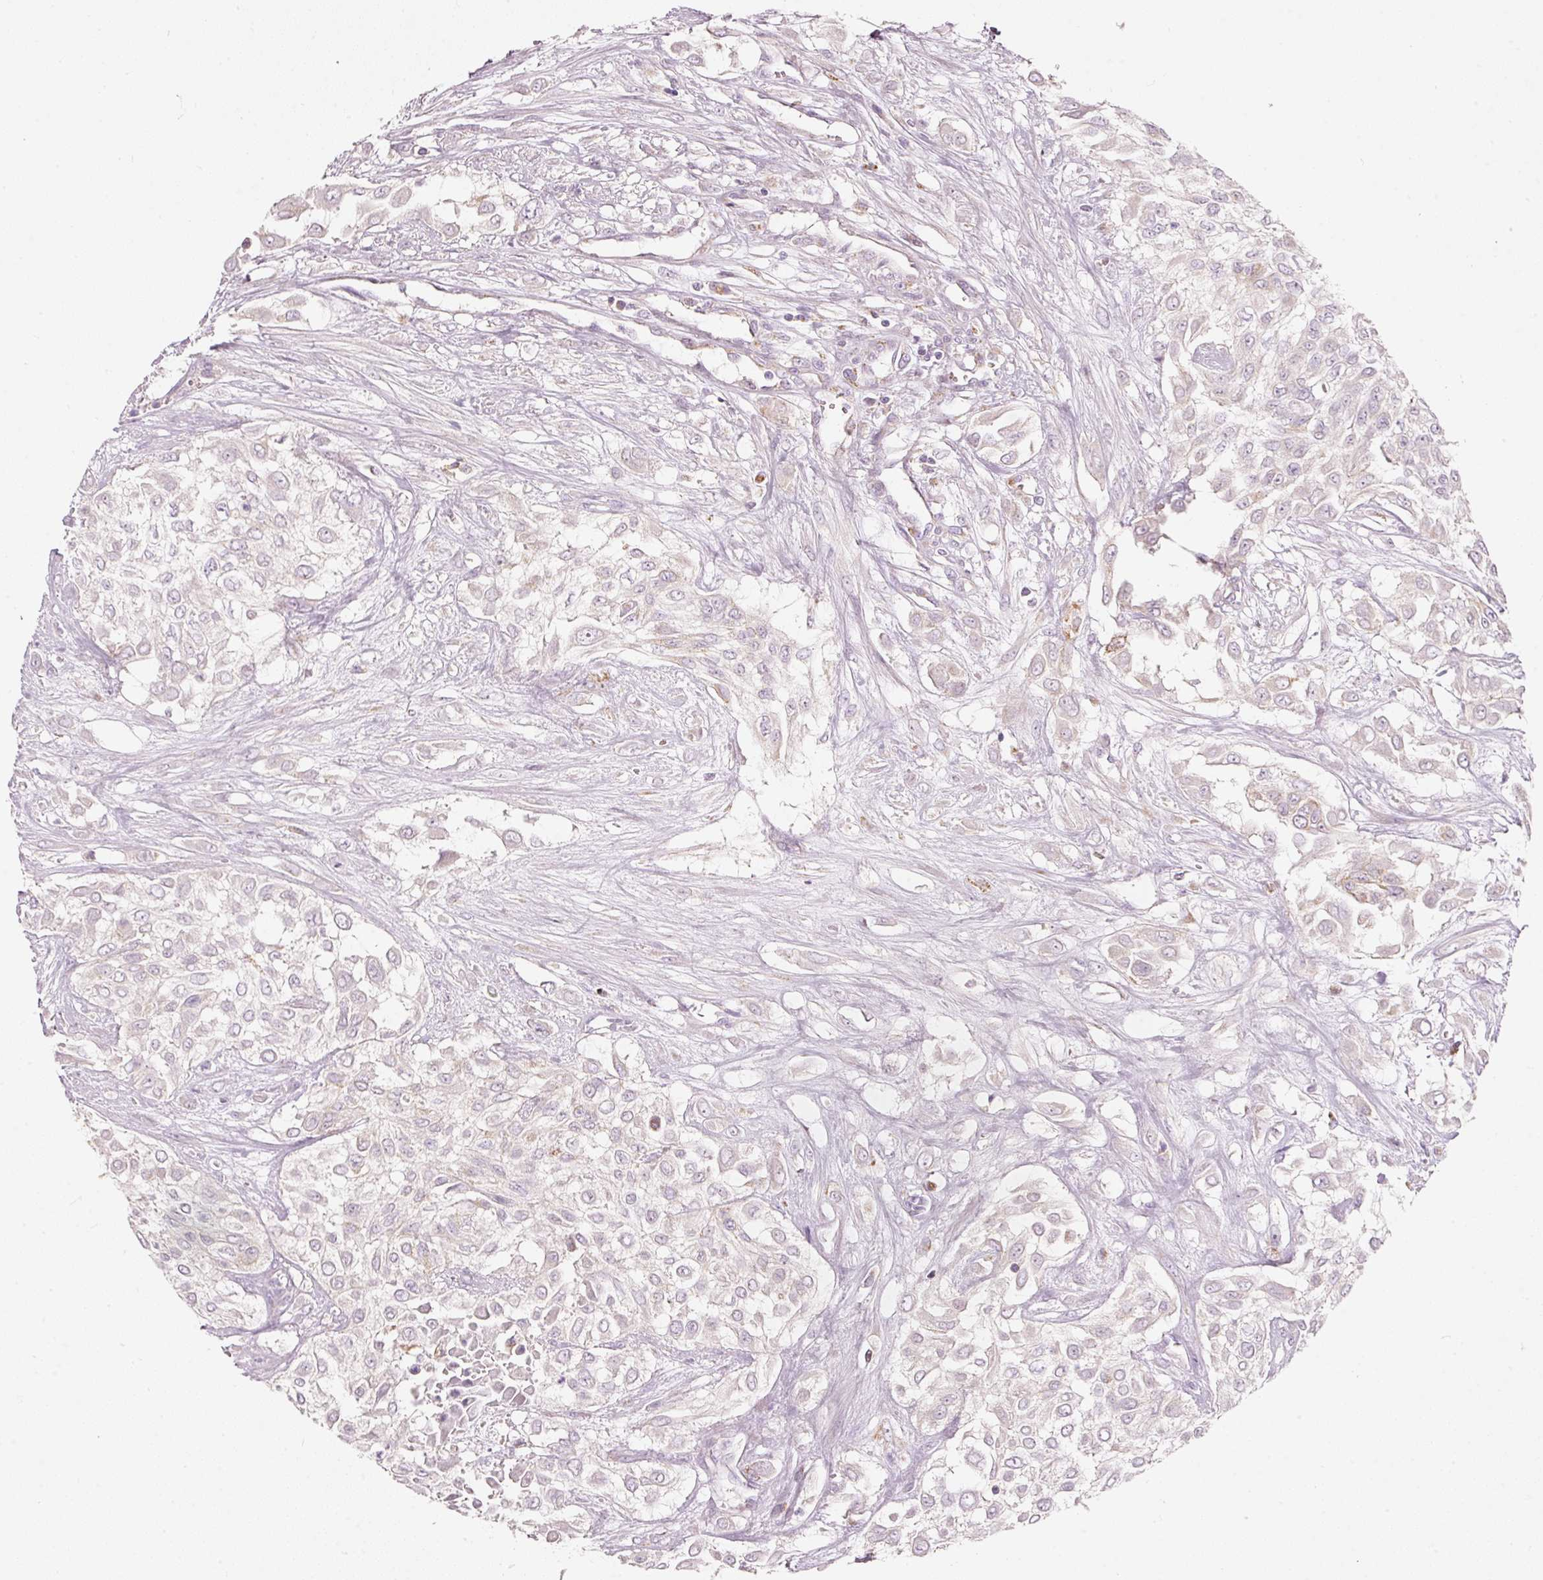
{"staining": {"intensity": "negative", "quantity": "none", "location": "none"}, "tissue": "urothelial cancer", "cell_type": "Tumor cells", "image_type": "cancer", "snomed": [{"axis": "morphology", "description": "Urothelial carcinoma, High grade"}, {"axis": "topography", "description": "Urinary bladder"}], "caption": "Immunohistochemistry (IHC) micrograph of human high-grade urothelial carcinoma stained for a protein (brown), which reveals no expression in tumor cells. (DAB immunohistochemistry (IHC) with hematoxylin counter stain).", "gene": "MTHFD2", "patient": {"sex": "male", "age": 57}}